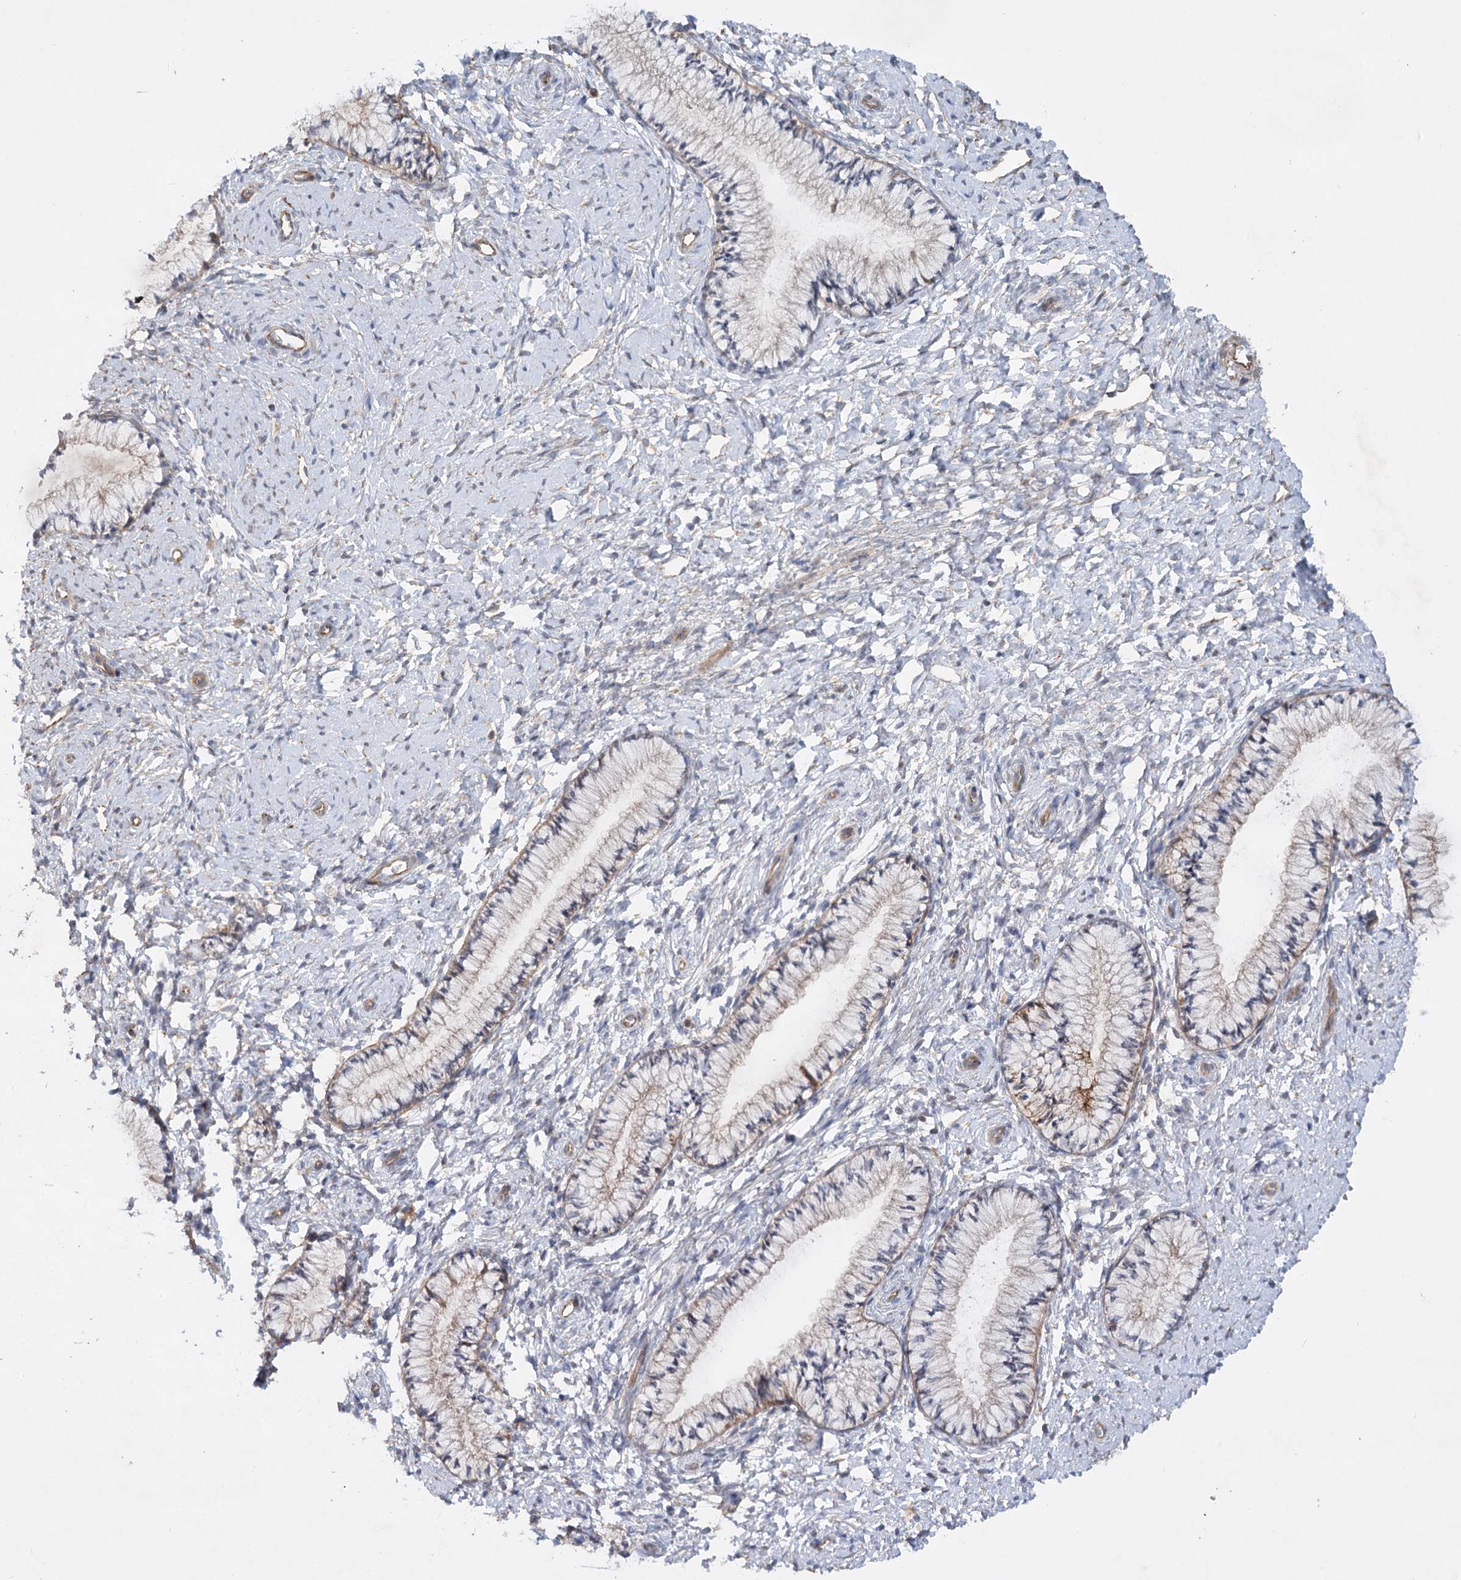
{"staining": {"intensity": "weak", "quantity": "<25%", "location": "cytoplasmic/membranous"}, "tissue": "cervix", "cell_type": "Glandular cells", "image_type": "normal", "snomed": [{"axis": "morphology", "description": "Normal tissue, NOS"}, {"axis": "topography", "description": "Cervix"}], "caption": "A histopathology image of cervix stained for a protein demonstrates no brown staining in glandular cells.", "gene": "KIAA0825", "patient": {"sex": "female", "age": 33}}